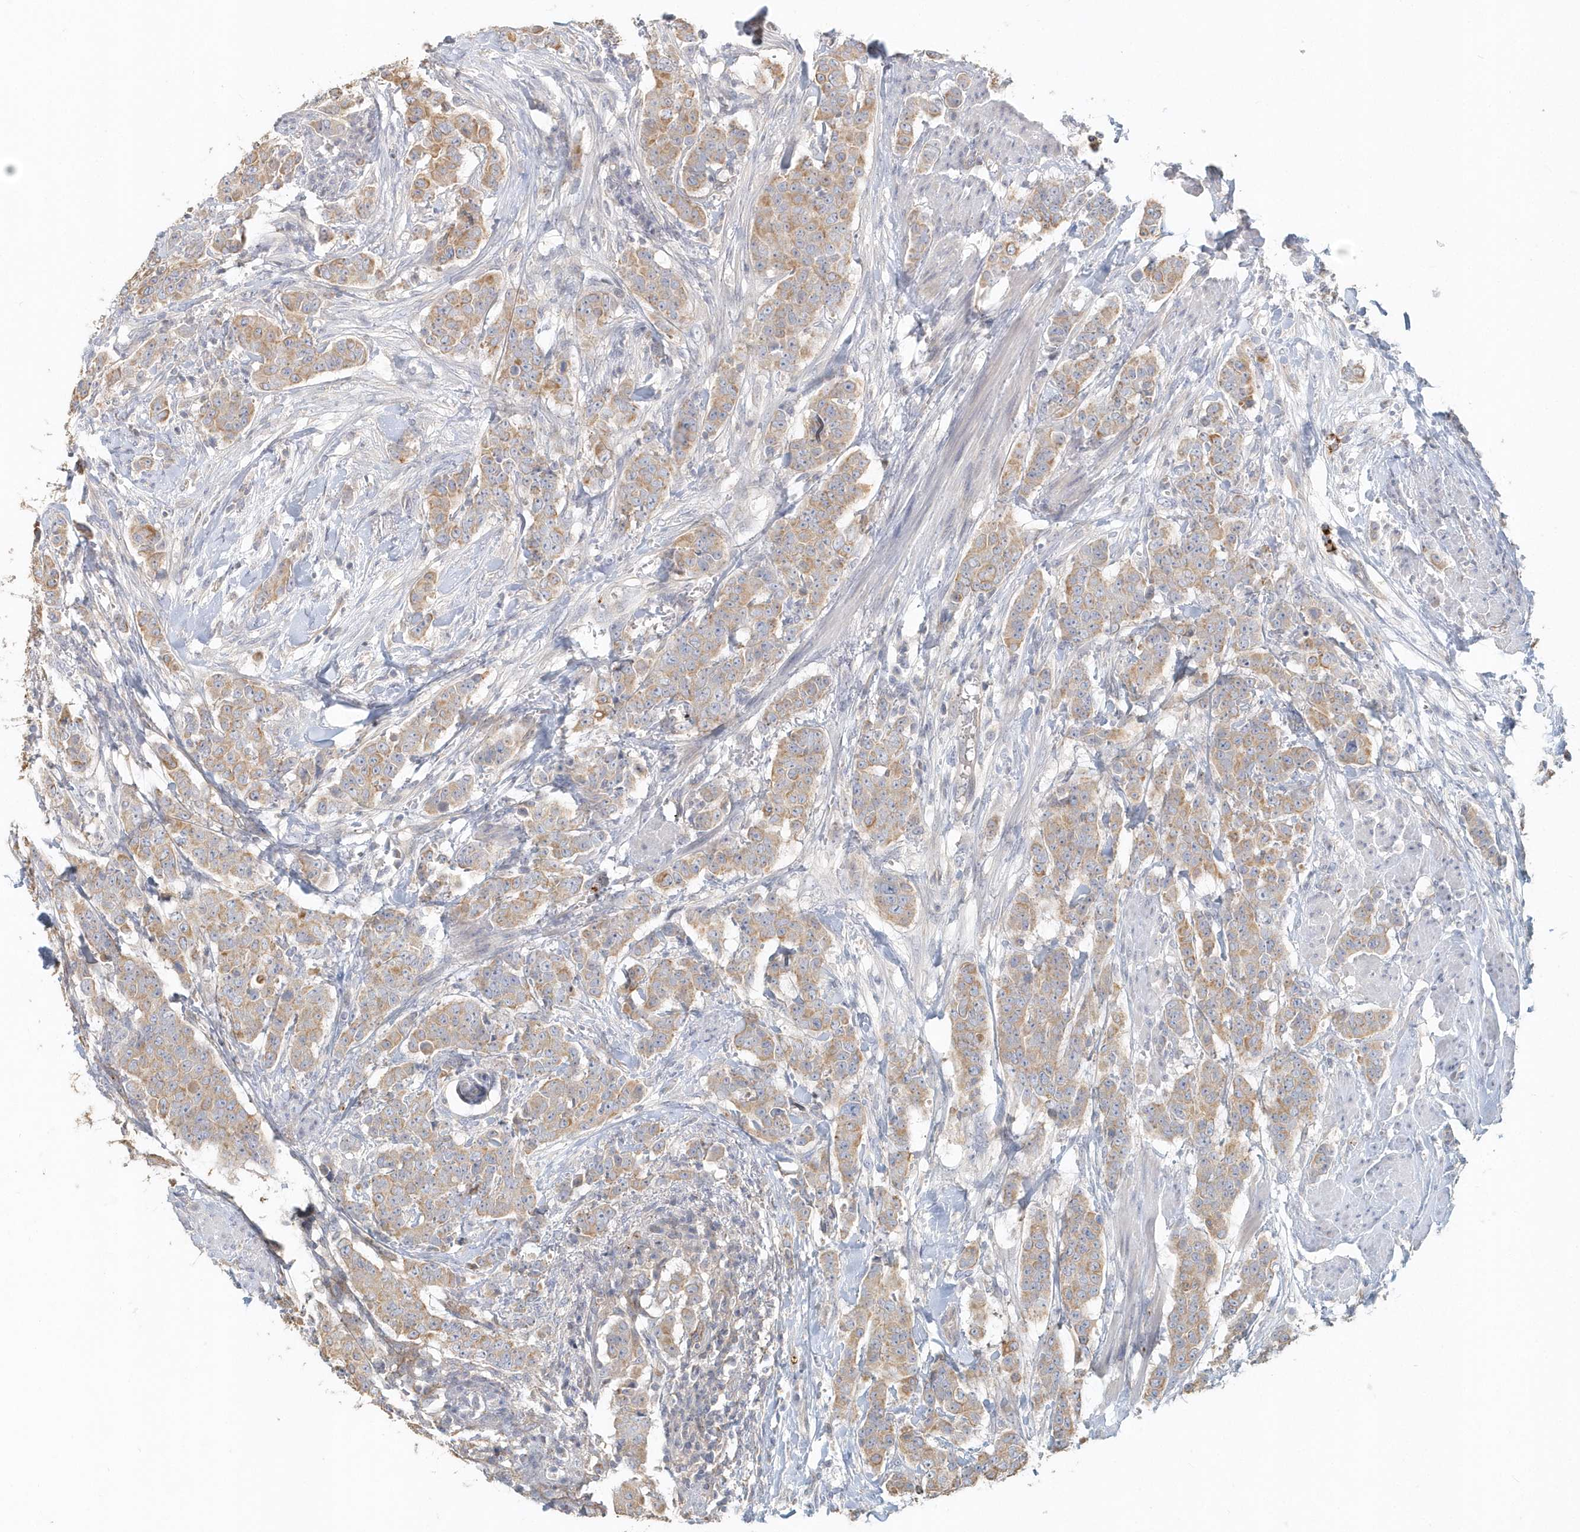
{"staining": {"intensity": "weak", "quantity": ">75%", "location": "cytoplasmic/membranous"}, "tissue": "breast cancer", "cell_type": "Tumor cells", "image_type": "cancer", "snomed": [{"axis": "morphology", "description": "Duct carcinoma"}, {"axis": "topography", "description": "Breast"}], "caption": "IHC image of neoplastic tissue: breast cancer (invasive ductal carcinoma) stained using immunohistochemistry demonstrates low levels of weak protein expression localized specifically in the cytoplasmic/membranous of tumor cells, appearing as a cytoplasmic/membranous brown color.", "gene": "MMRN1", "patient": {"sex": "female", "age": 40}}